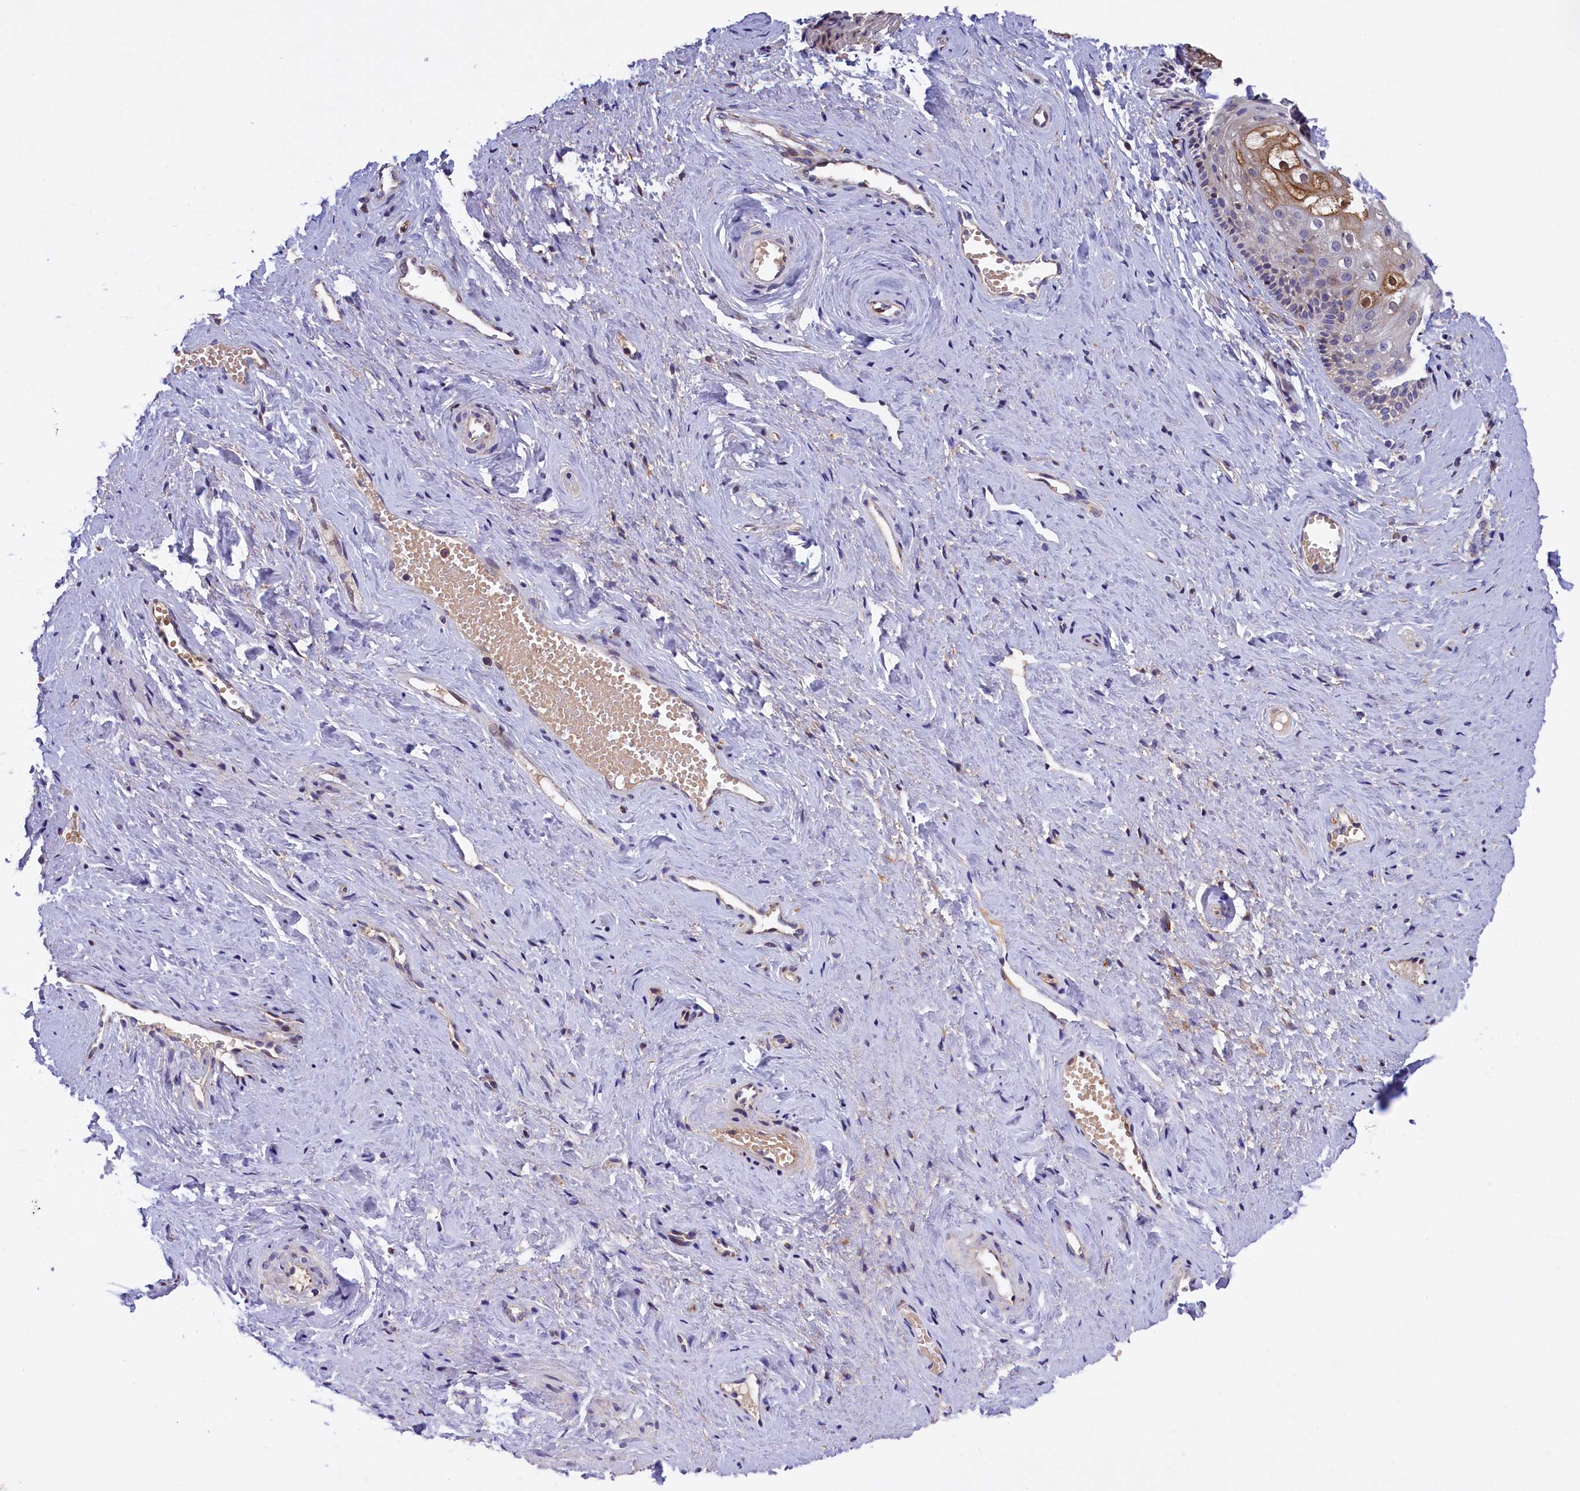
{"staining": {"intensity": "strong", "quantity": "<25%", "location": "cytoplasmic/membranous,nuclear"}, "tissue": "vagina", "cell_type": "Squamous epithelial cells", "image_type": "normal", "snomed": [{"axis": "morphology", "description": "Normal tissue, NOS"}, {"axis": "topography", "description": "Vagina"}, {"axis": "topography", "description": "Cervix"}], "caption": "Approximately <25% of squamous epithelial cells in benign human vagina show strong cytoplasmic/membranous,nuclear protein staining as visualized by brown immunohistochemical staining.", "gene": "NAIP", "patient": {"sex": "female", "age": 40}}